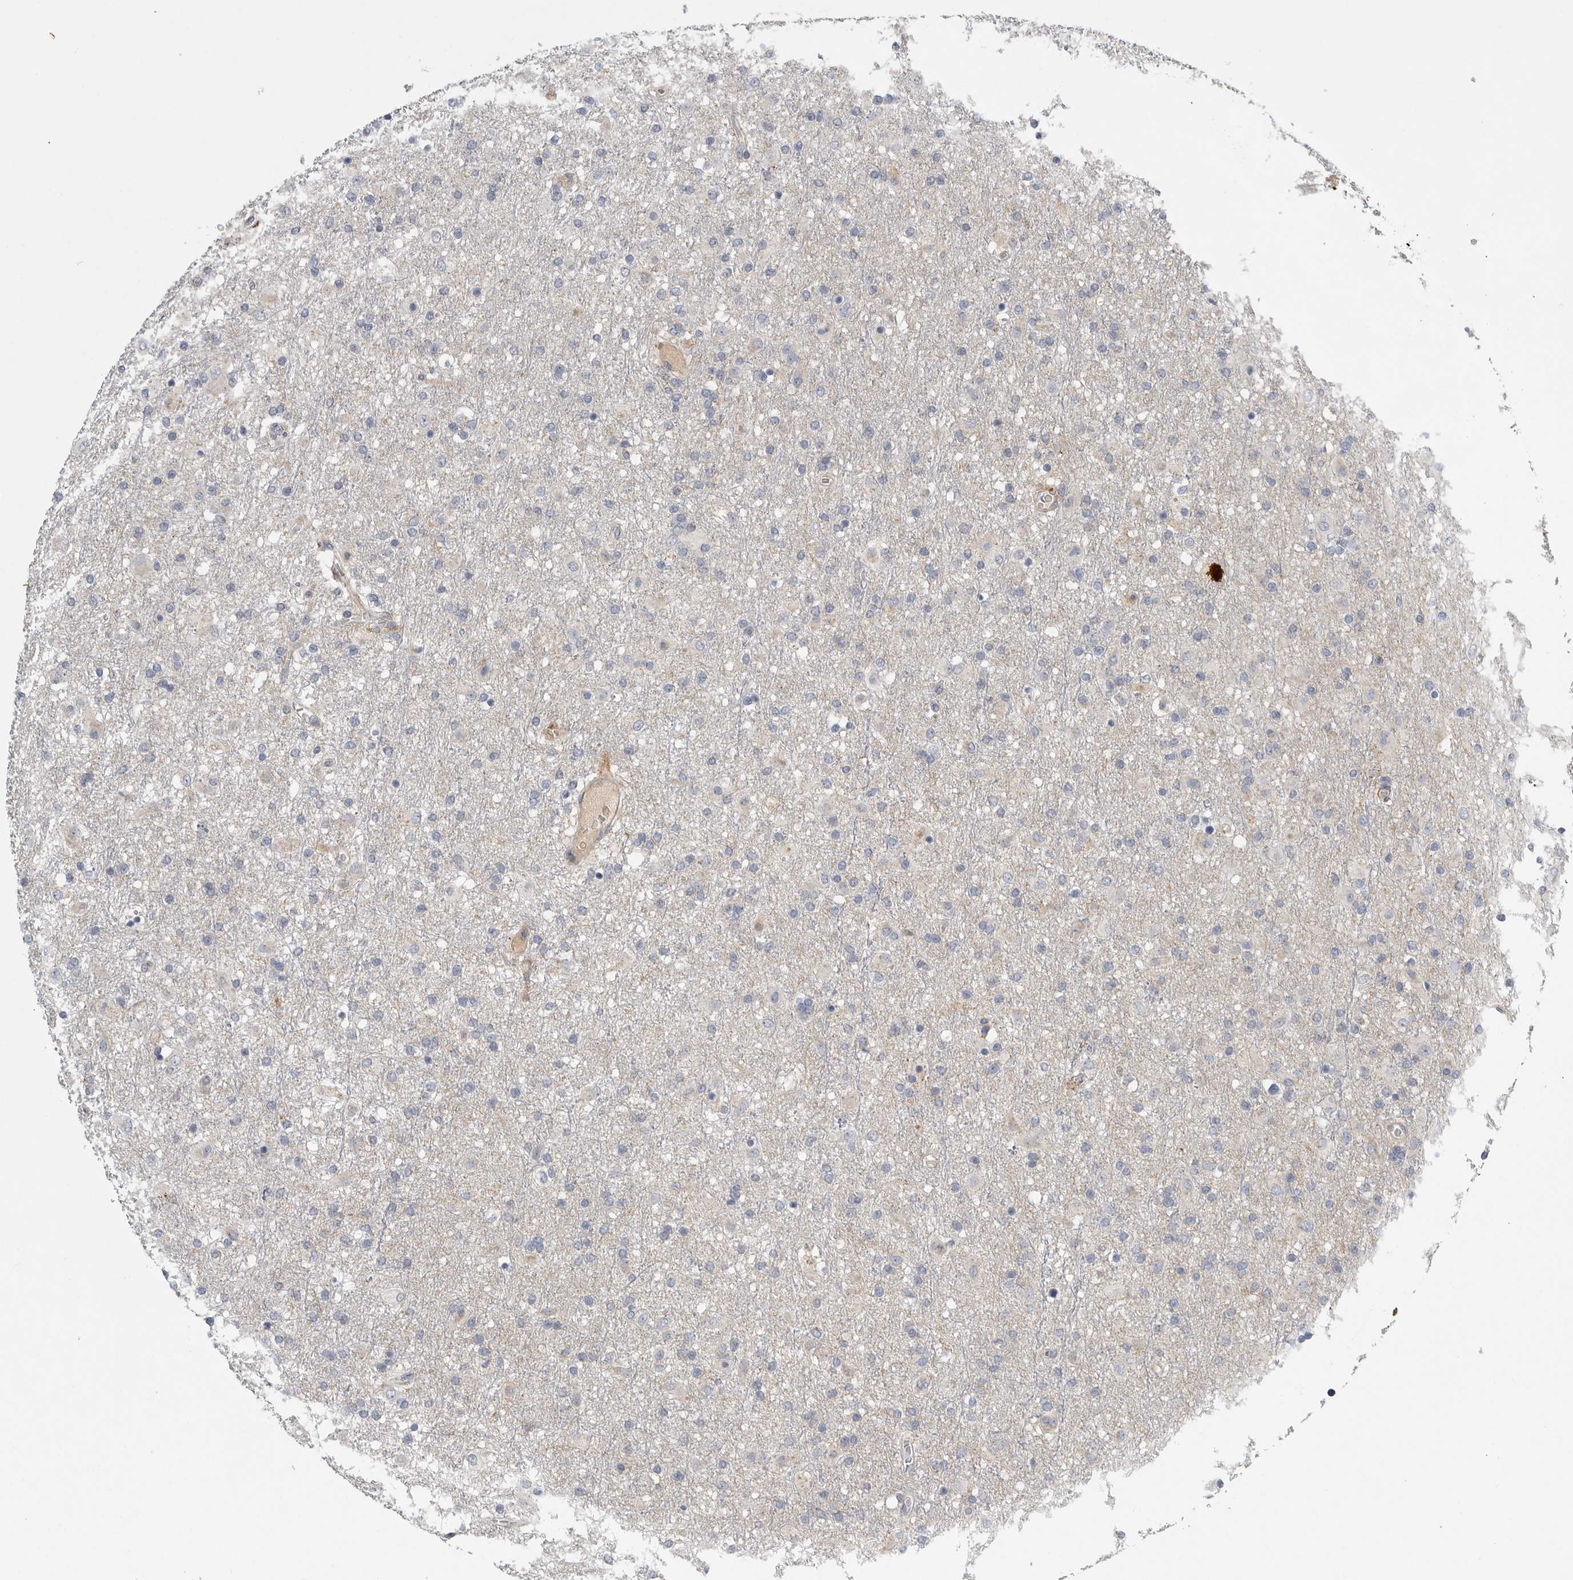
{"staining": {"intensity": "negative", "quantity": "none", "location": "none"}, "tissue": "glioma", "cell_type": "Tumor cells", "image_type": "cancer", "snomed": [{"axis": "morphology", "description": "Glioma, malignant, Low grade"}, {"axis": "topography", "description": "Brain"}], "caption": "This is a photomicrograph of immunohistochemistry staining of malignant glioma (low-grade), which shows no expression in tumor cells.", "gene": "SDC3", "patient": {"sex": "male", "age": 65}}